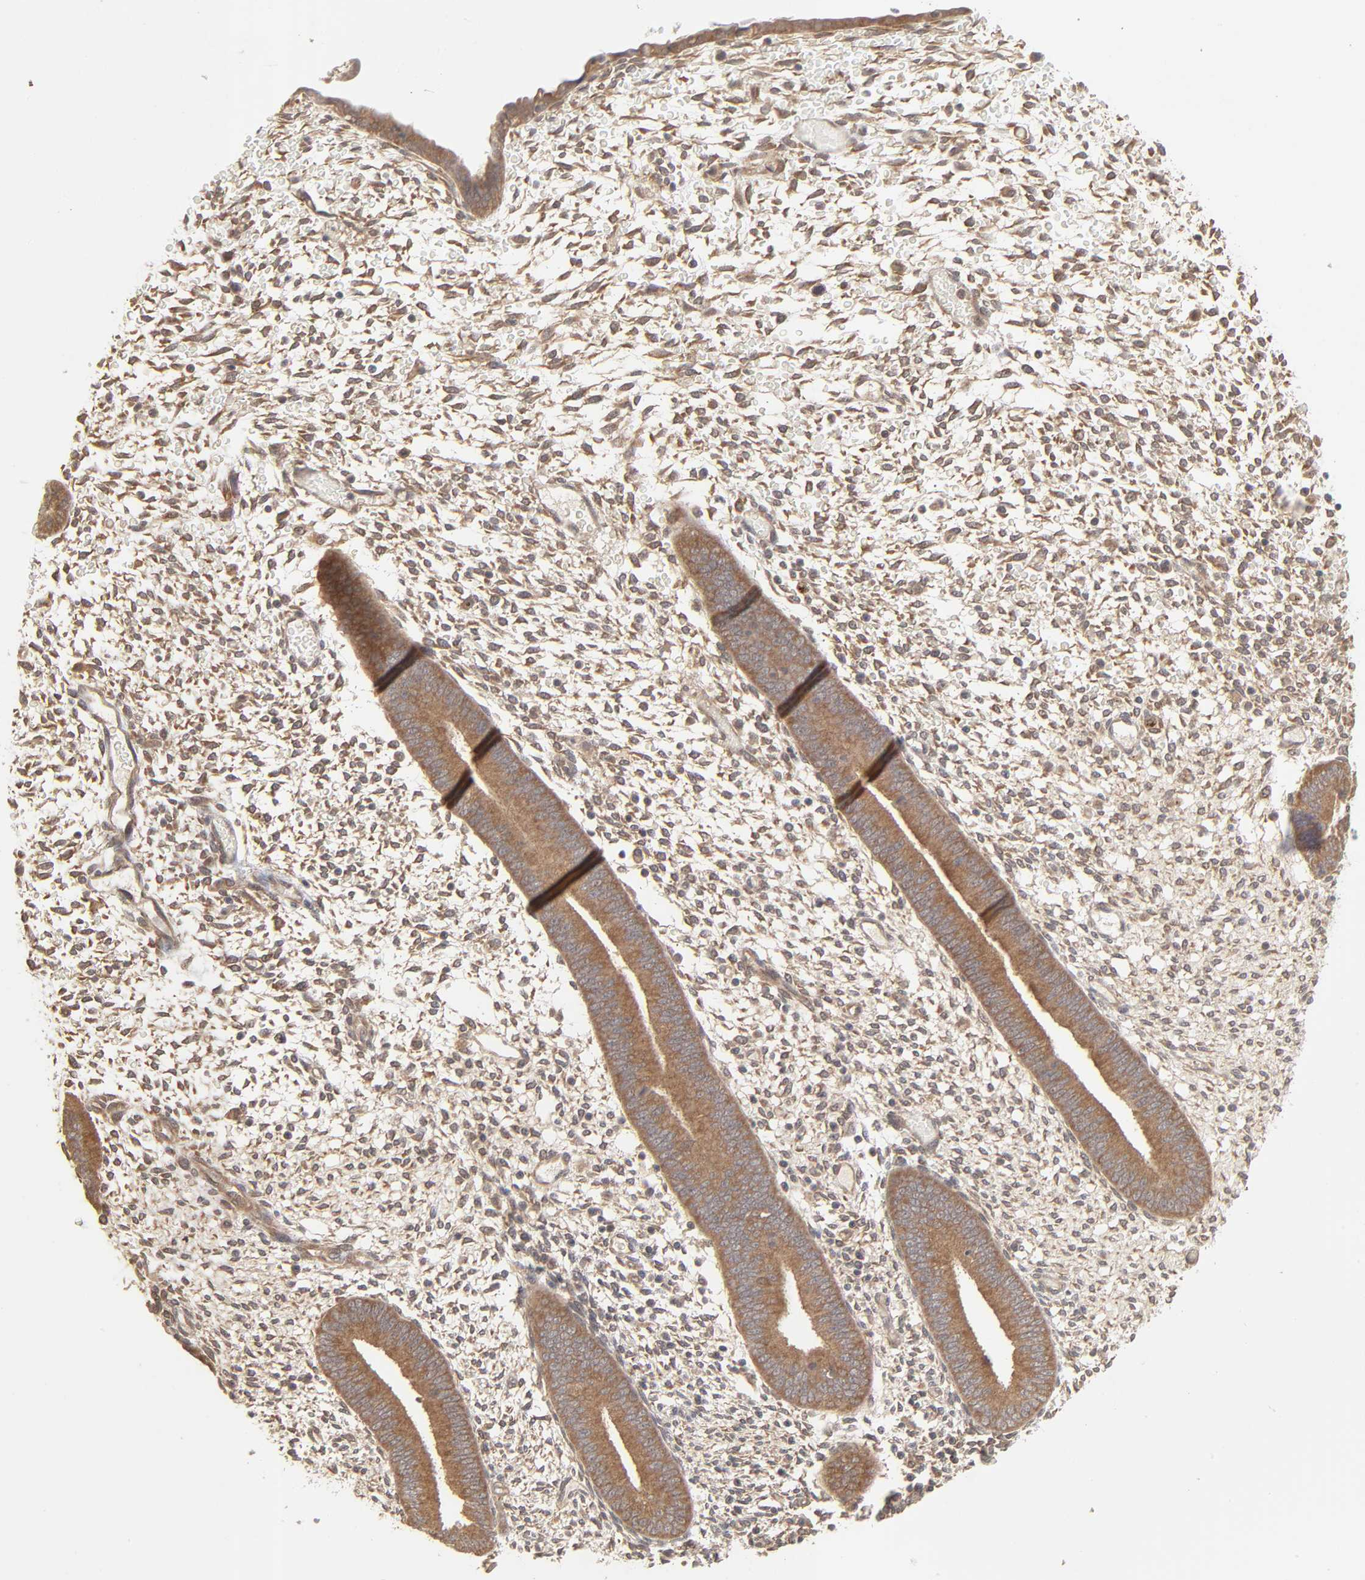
{"staining": {"intensity": "weak", "quantity": ">75%", "location": "cytoplasmic/membranous"}, "tissue": "endometrium", "cell_type": "Cells in endometrial stroma", "image_type": "normal", "snomed": [{"axis": "morphology", "description": "Normal tissue, NOS"}, {"axis": "topography", "description": "Endometrium"}], "caption": "IHC (DAB (3,3'-diaminobenzidine)) staining of benign endometrium shows weak cytoplasmic/membranous protein positivity in approximately >75% of cells in endometrial stroma. (IHC, brightfield microscopy, high magnification).", "gene": "SCFD1", "patient": {"sex": "female", "age": 42}}